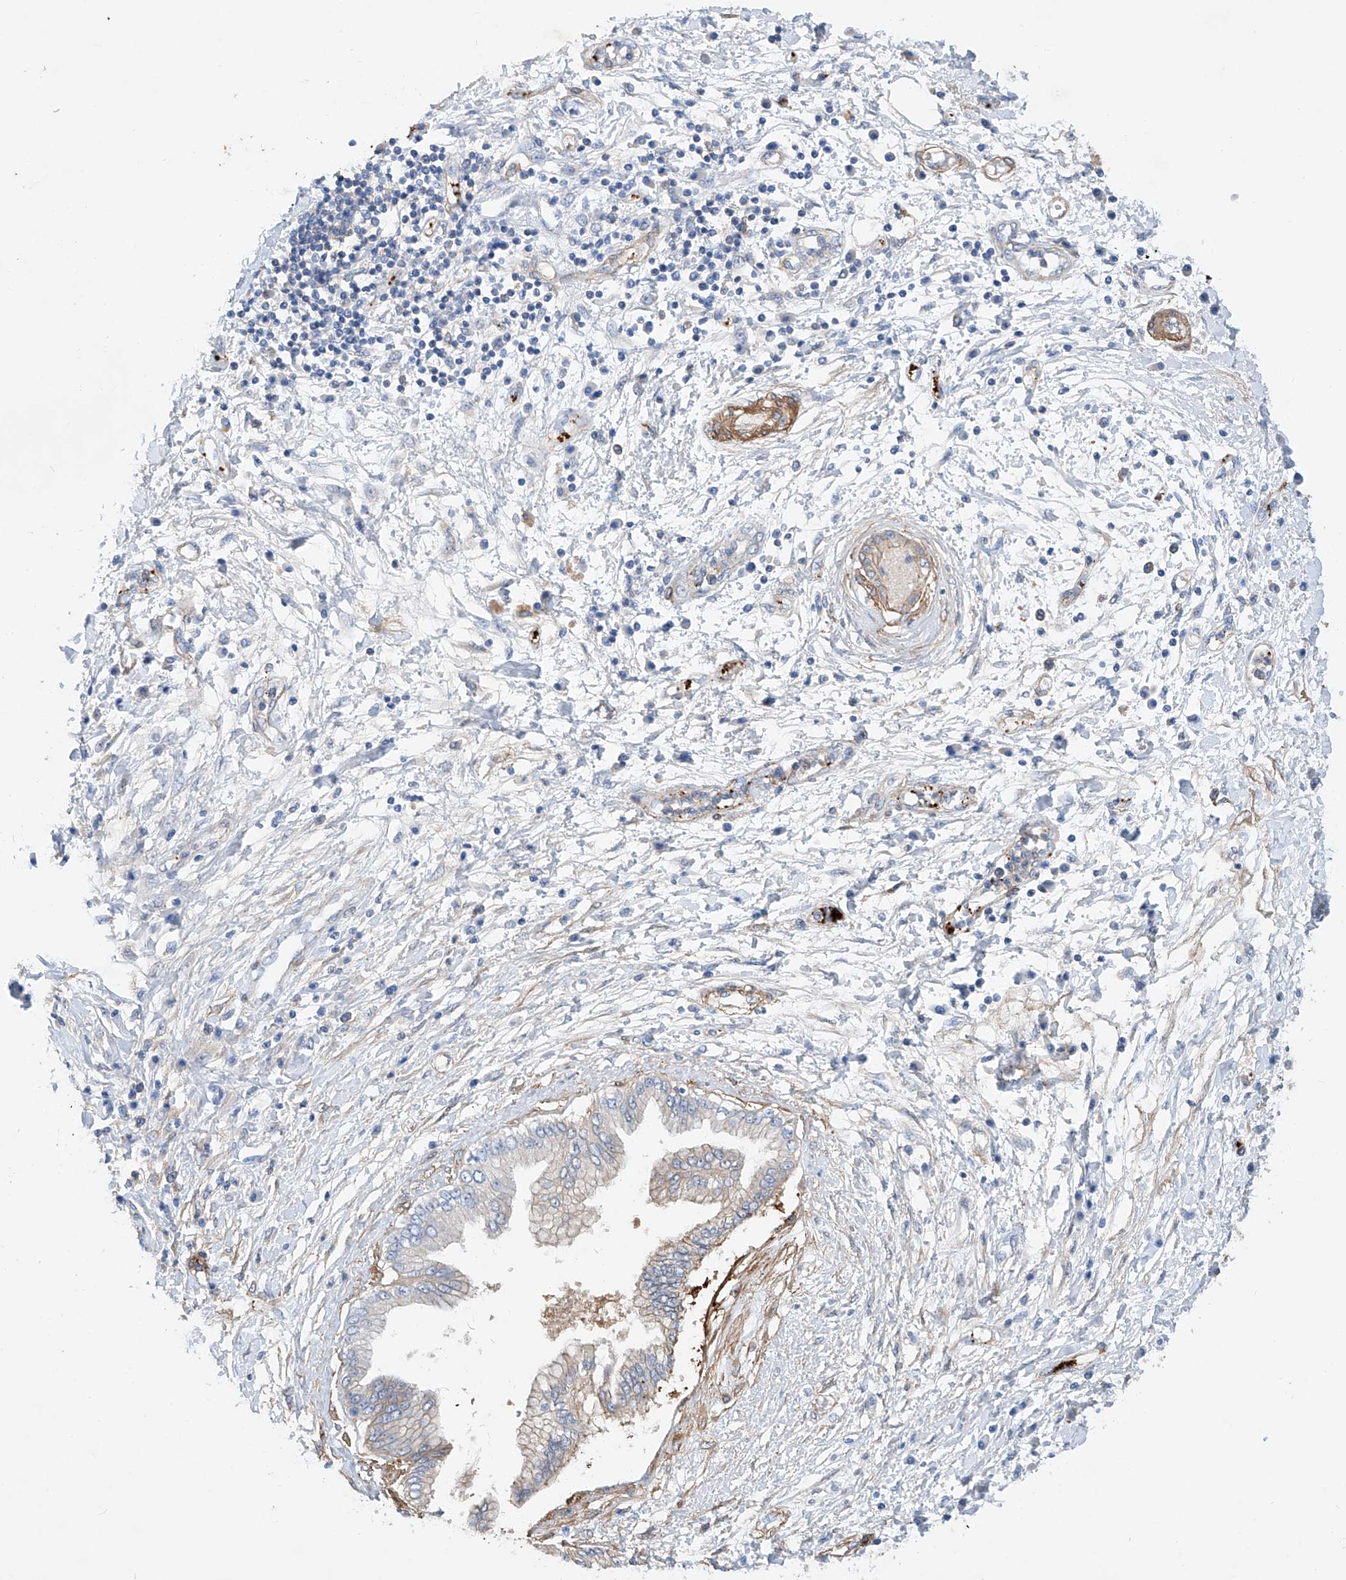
{"staining": {"intensity": "weak", "quantity": "<25%", "location": "cytoplasmic/membranous"}, "tissue": "pancreatic cancer", "cell_type": "Tumor cells", "image_type": "cancer", "snomed": [{"axis": "morphology", "description": "Adenocarcinoma, NOS"}, {"axis": "topography", "description": "Pancreas"}], "caption": "Immunohistochemical staining of human pancreatic cancer reveals no significant staining in tumor cells.", "gene": "TAS2R60", "patient": {"sex": "female", "age": 56}}